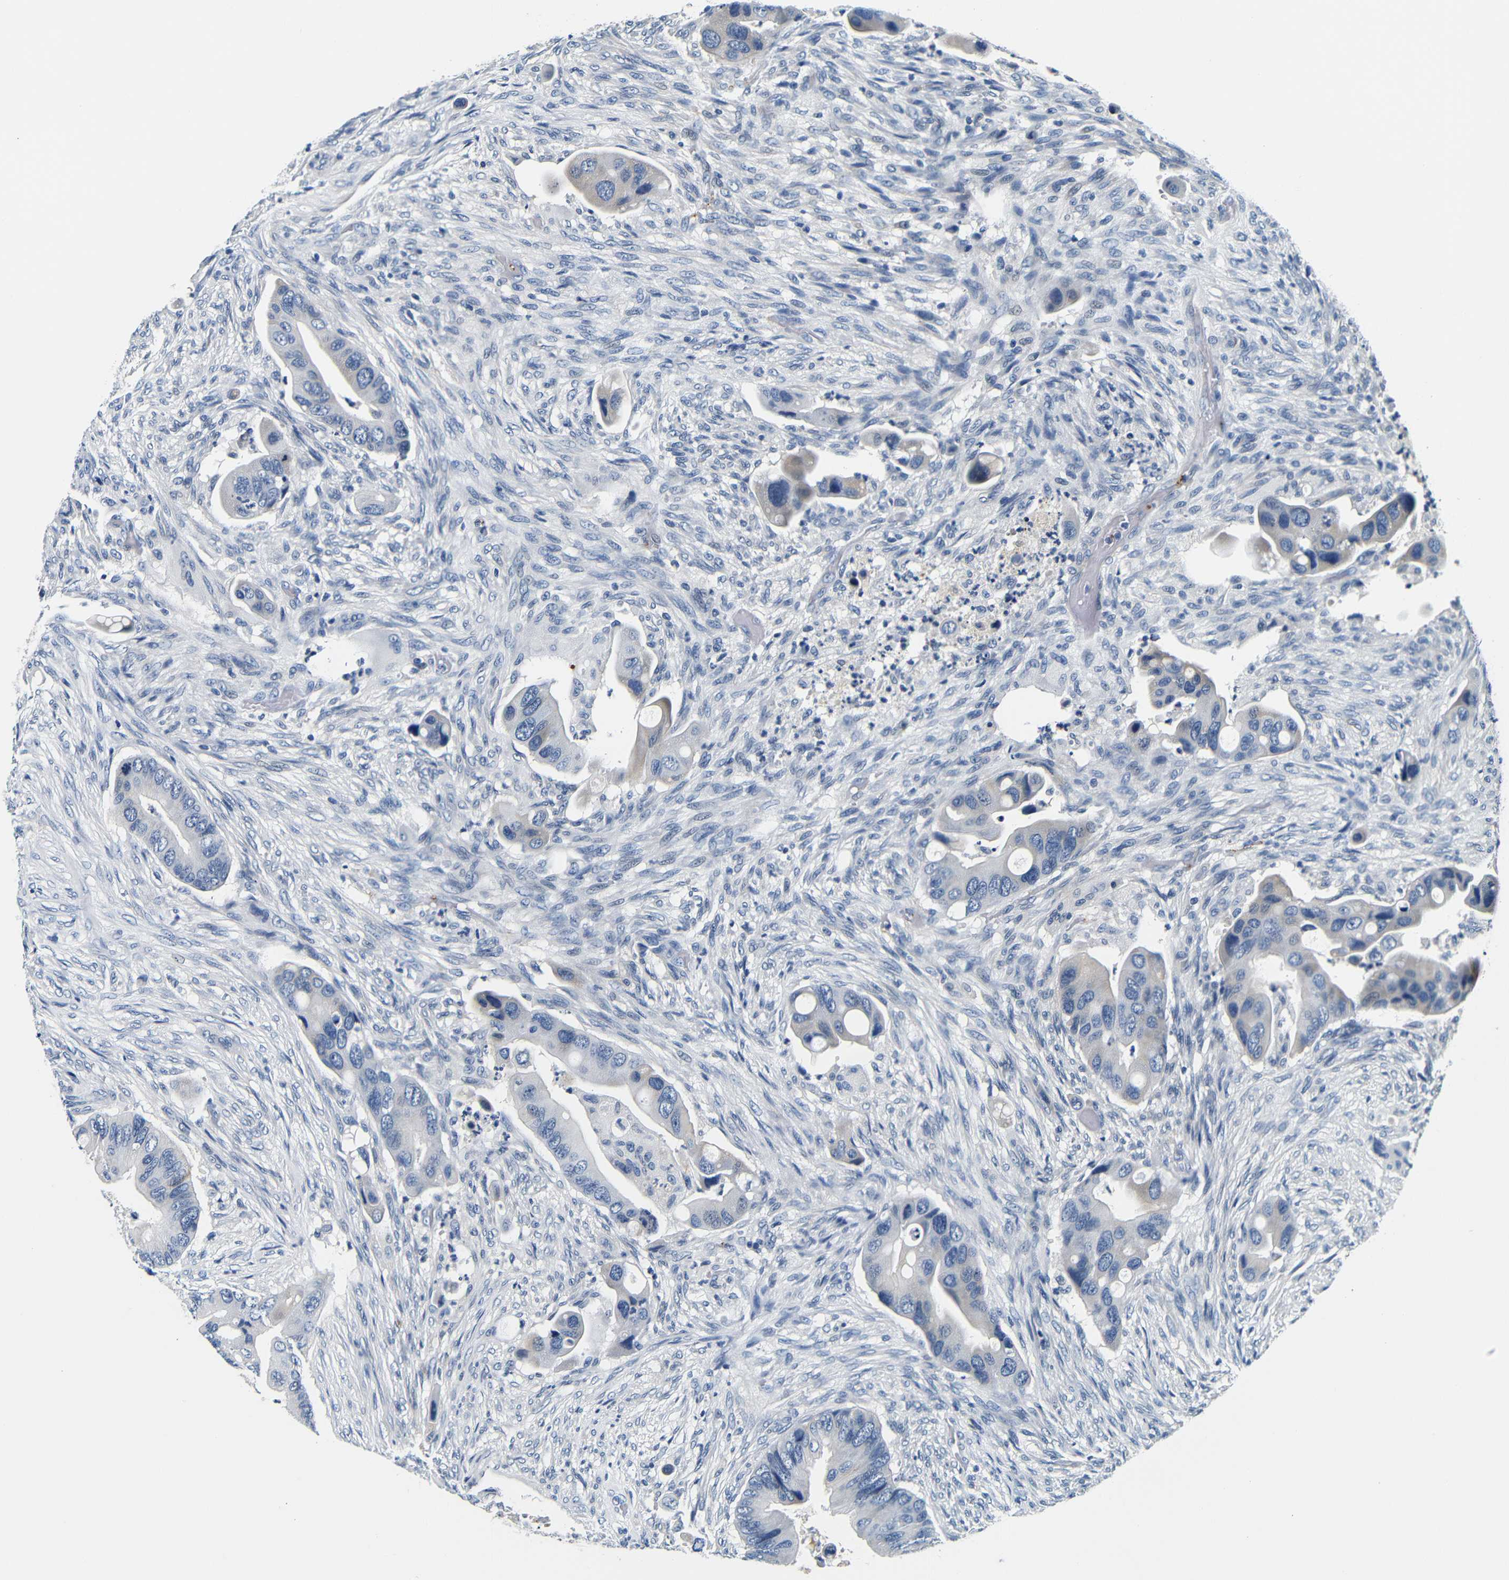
{"staining": {"intensity": "weak", "quantity": "<25%", "location": "cytoplasmic/membranous"}, "tissue": "colorectal cancer", "cell_type": "Tumor cells", "image_type": "cancer", "snomed": [{"axis": "morphology", "description": "Adenocarcinoma, NOS"}, {"axis": "topography", "description": "Rectum"}], "caption": "Immunohistochemical staining of human colorectal cancer exhibits no significant positivity in tumor cells.", "gene": "GP1BA", "patient": {"sex": "female", "age": 57}}